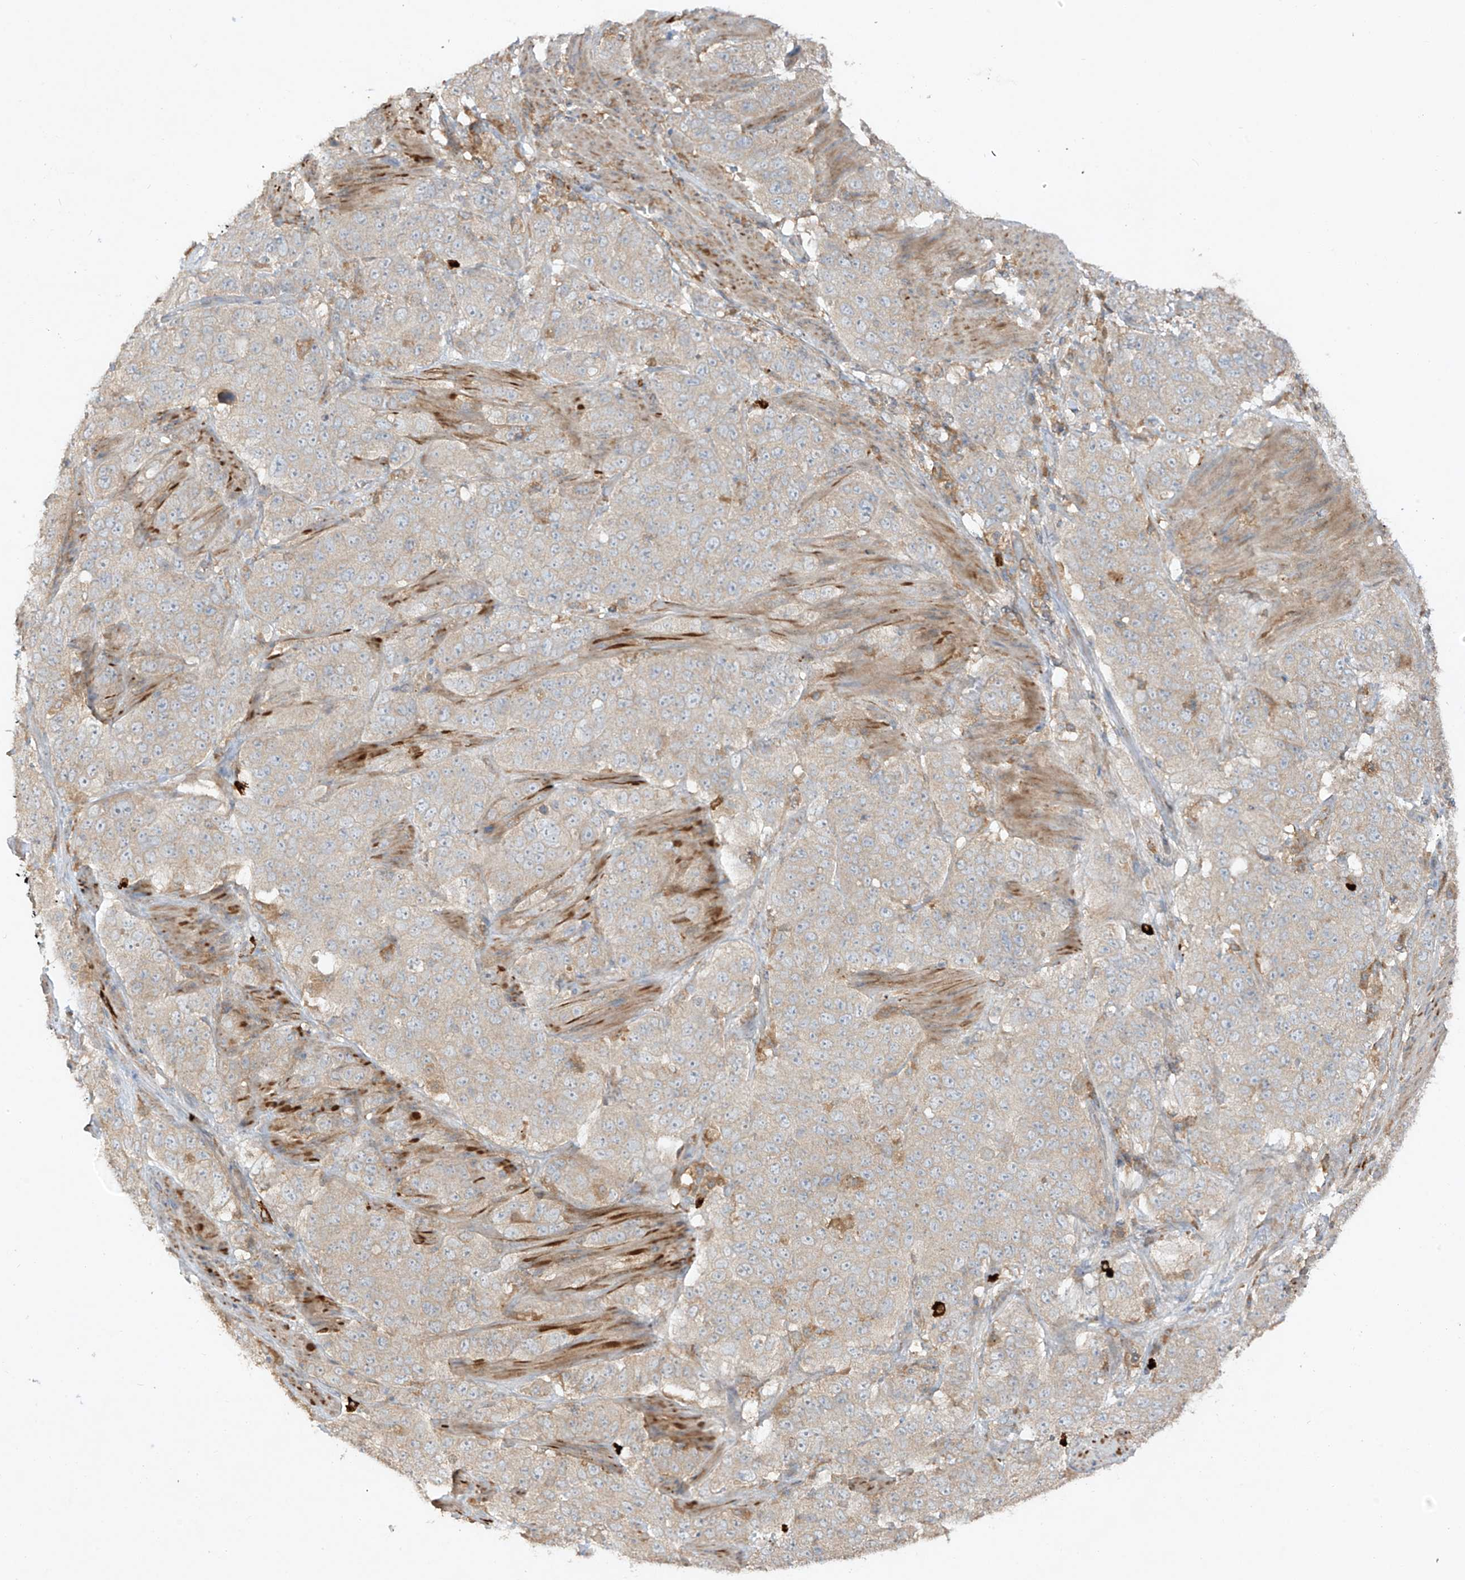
{"staining": {"intensity": "weak", "quantity": "25%-75%", "location": "cytoplasmic/membranous"}, "tissue": "stomach cancer", "cell_type": "Tumor cells", "image_type": "cancer", "snomed": [{"axis": "morphology", "description": "Adenocarcinoma, NOS"}, {"axis": "topography", "description": "Stomach"}], "caption": "DAB (3,3'-diaminobenzidine) immunohistochemical staining of stomach cancer (adenocarcinoma) shows weak cytoplasmic/membranous protein positivity in approximately 25%-75% of tumor cells. The staining was performed using DAB to visualize the protein expression in brown, while the nuclei were stained in blue with hematoxylin (Magnification: 20x).", "gene": "LDAH", "patient": {"sex": "male", "age": 48}}